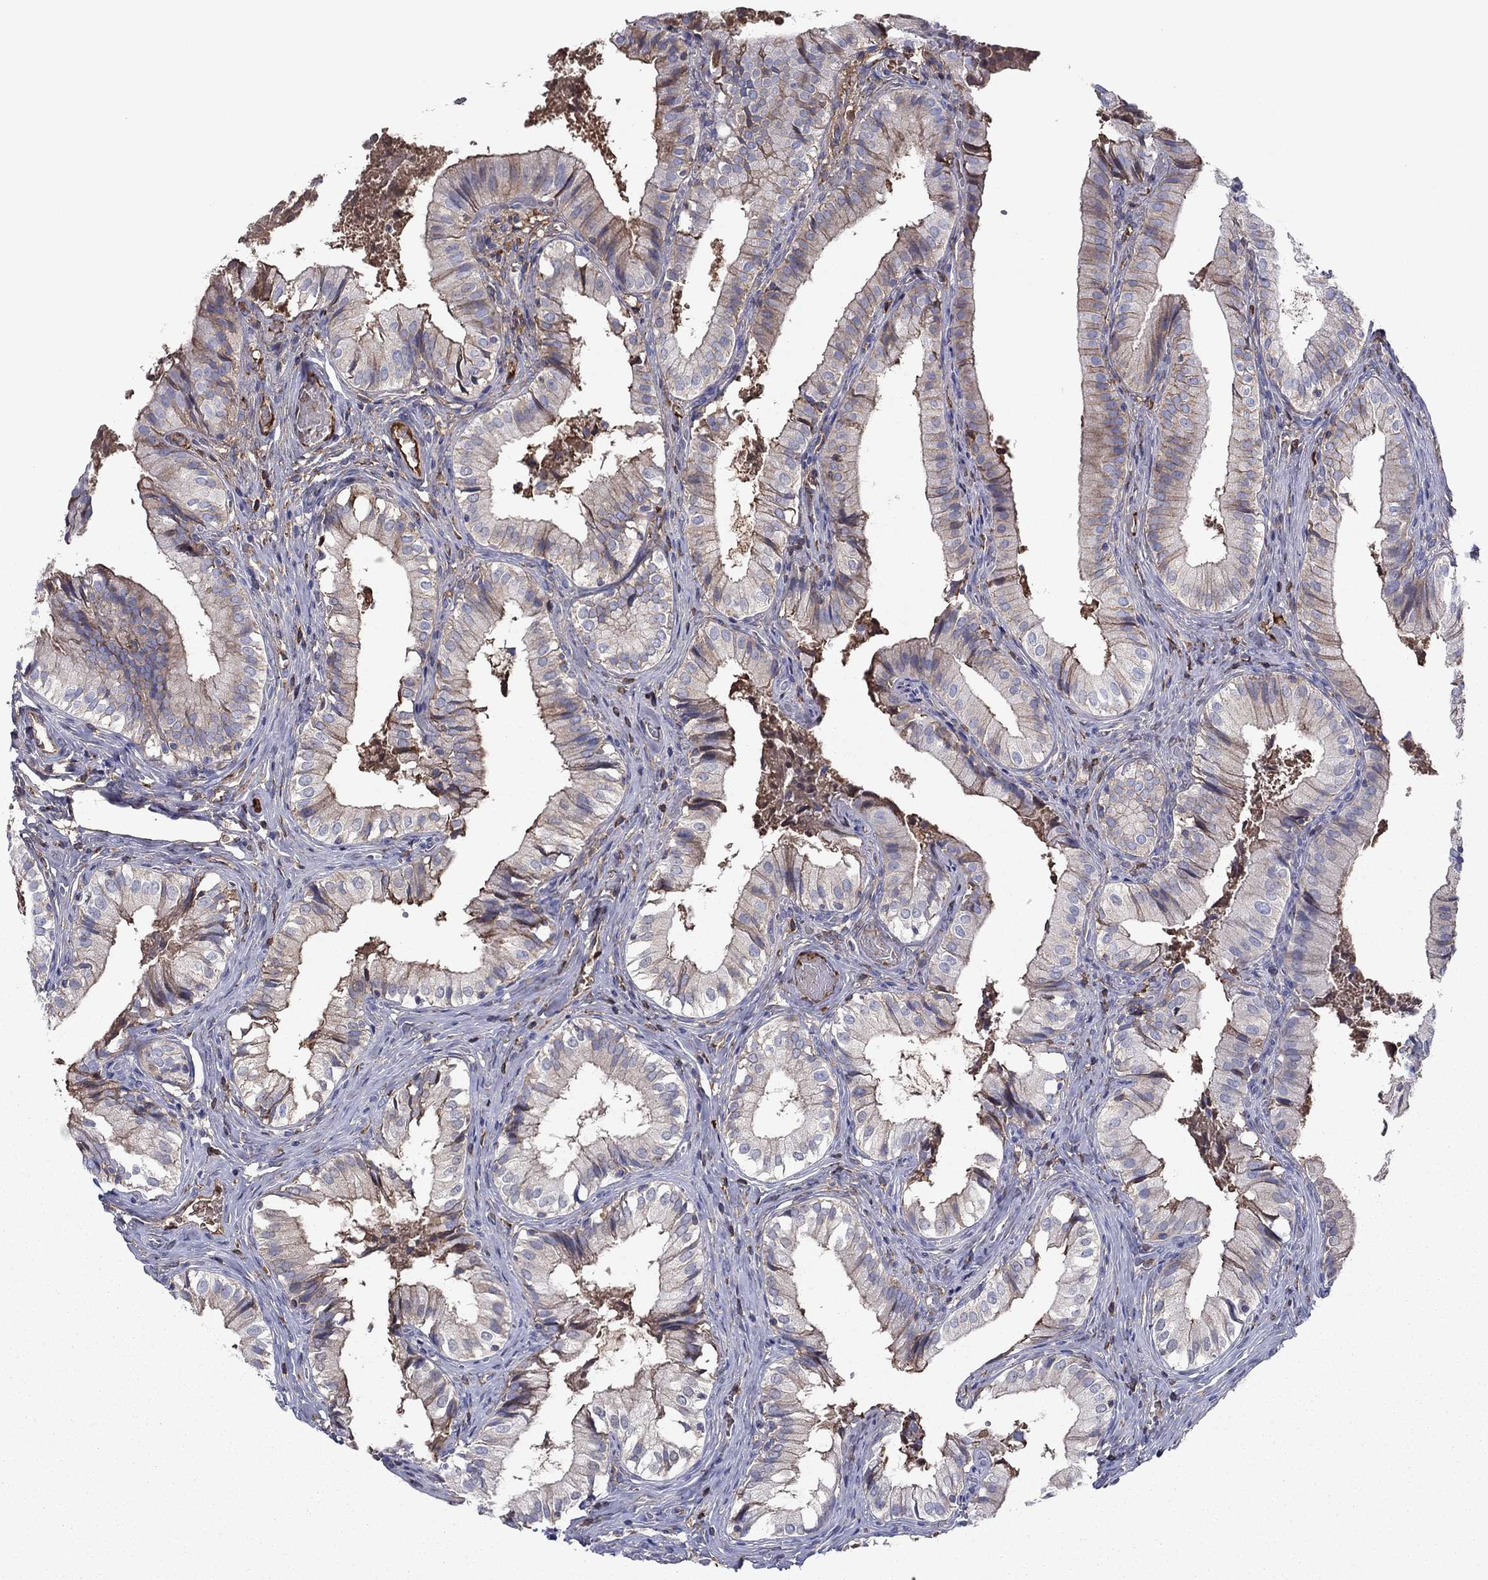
{"staining": {"intensity": "weak", "quantity": "<25%", "location": "cytoplasmic/membranous"}, "tissue": "gallbladder", "cell_type": "Glandular cells", "image_type": "normal", "snomed": [{"axis": "morphology", "description": "Normal tissue, NOS"}, {"axis": "topography", "description": "Gallbladder"}], "caption": "High magnification brightfield microscopy of benign gallbladder stained with DAB (brown) and counterstained with hematoxylin (blue): glandular cells show no significant expression.", "gene": "HPX", "patient": {"sex": "female", "age": 47}}